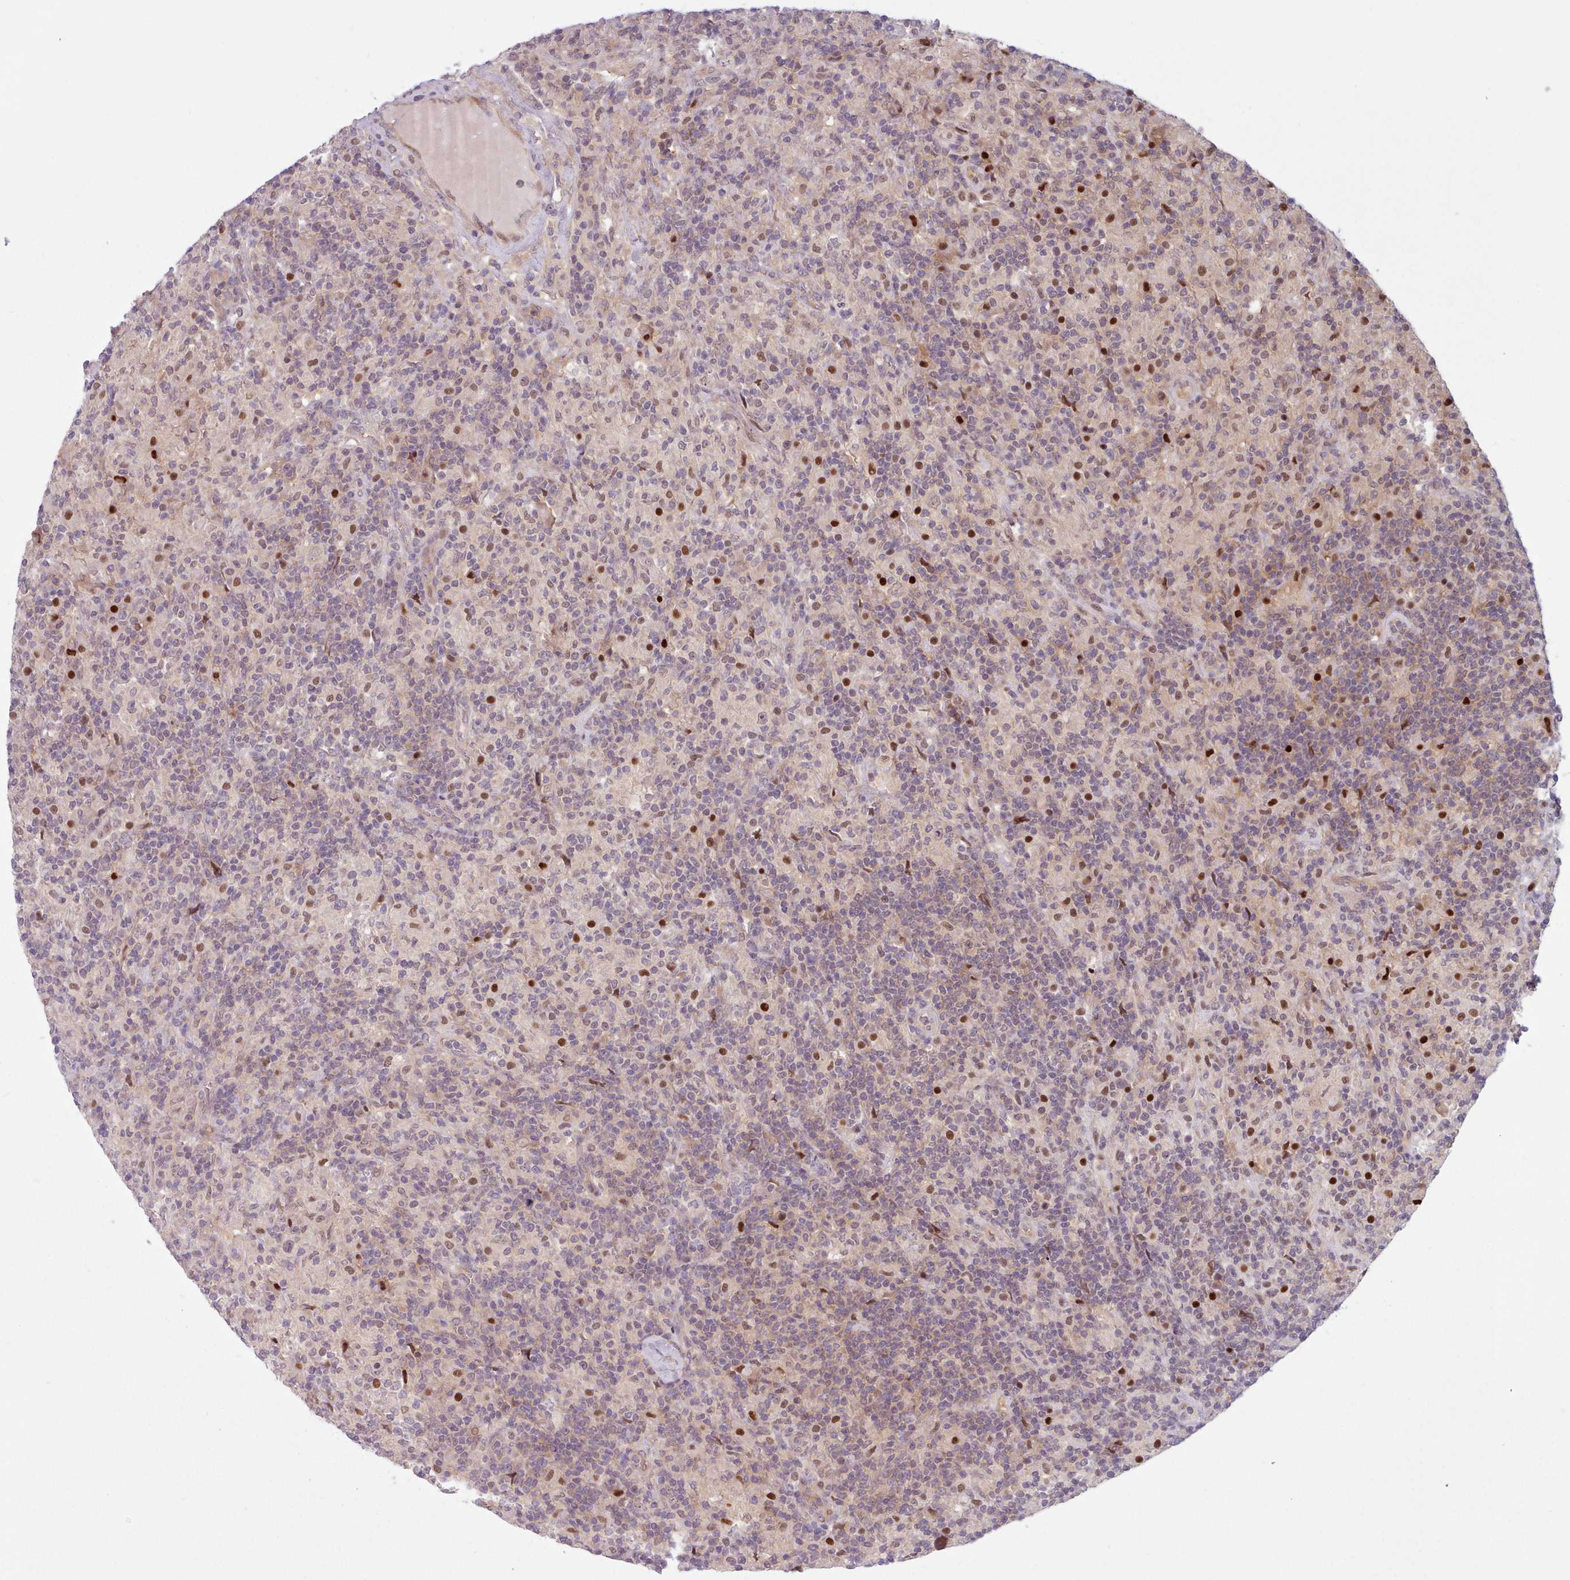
{"staining": {"intensity": "negative", "quantity": "none", "location": "none"}, "tissue": "lymphoma", "cell_type": "Tumor cells", "image_type": "cancer", "snomed": [{"axis": "morphology", "description": "Hodgkin's disease, NOS"}, {"axis": "topography", "description": "Lymph node"}], "caption": "This is a image of IHC staining of lymphoma, which shows no positivity in tumor cells.", "gene": "KBTBD7", "patient": {"sex": "male", "age": 70}}